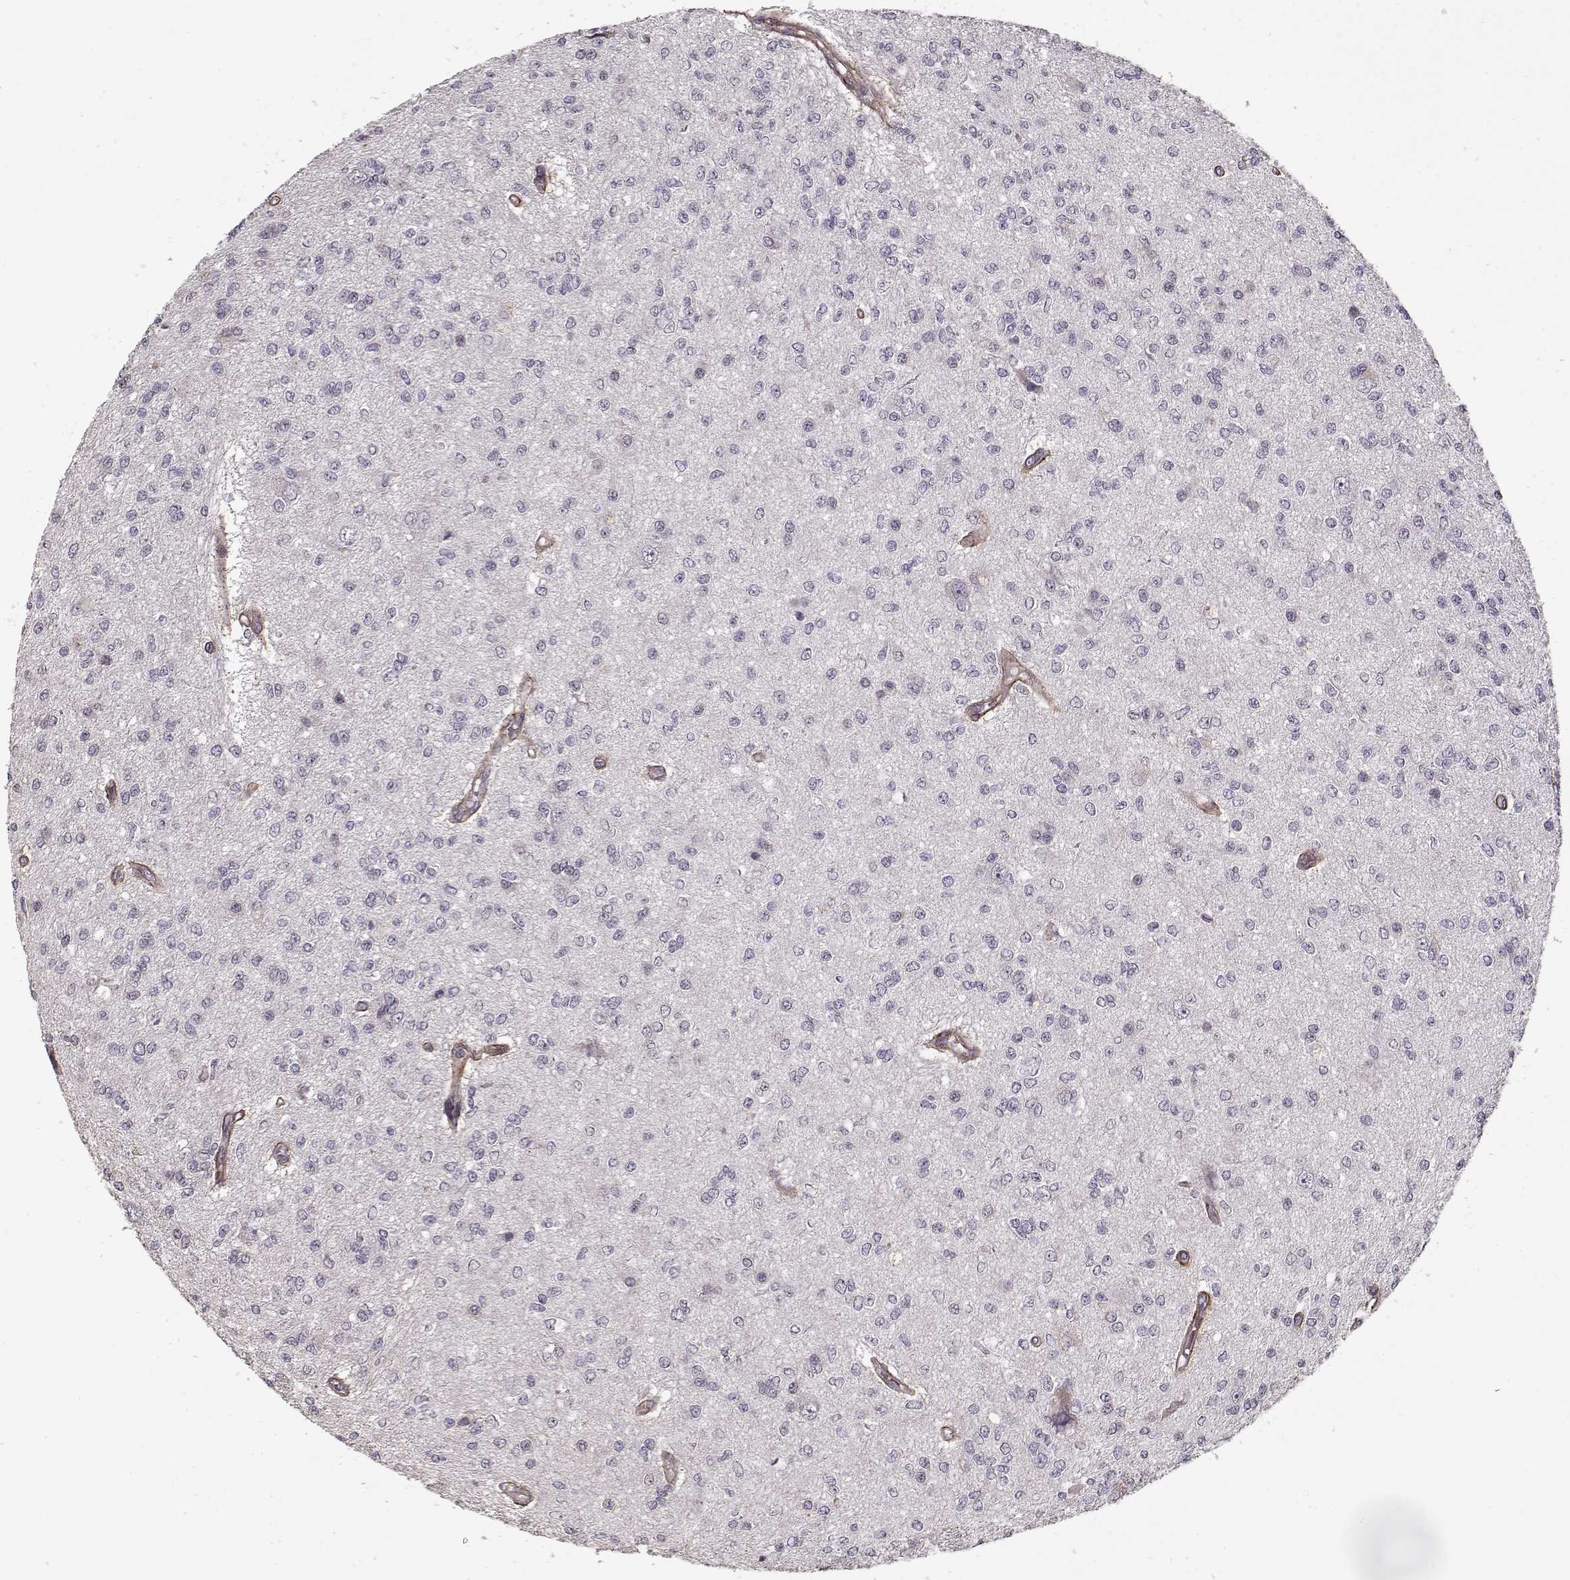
{"staining": {"intensity": "negative", "quantity": "none", "location": "none"}, "tissue": "glioma", "cell_type": "Tumor cells", "image_type": "cancer", "snomed": [{"axis": "morphology", "description": "Glioma, malignant, Low grade"}, {"axis": "topography", "description": "Brain"}], "caption": "Photomicrograph shows no protein positivity in tumor cells of malignant glioma (low-grade) tissue.", "gene": "LAMA2", "patient": {"sex": "male", "age": 67}}